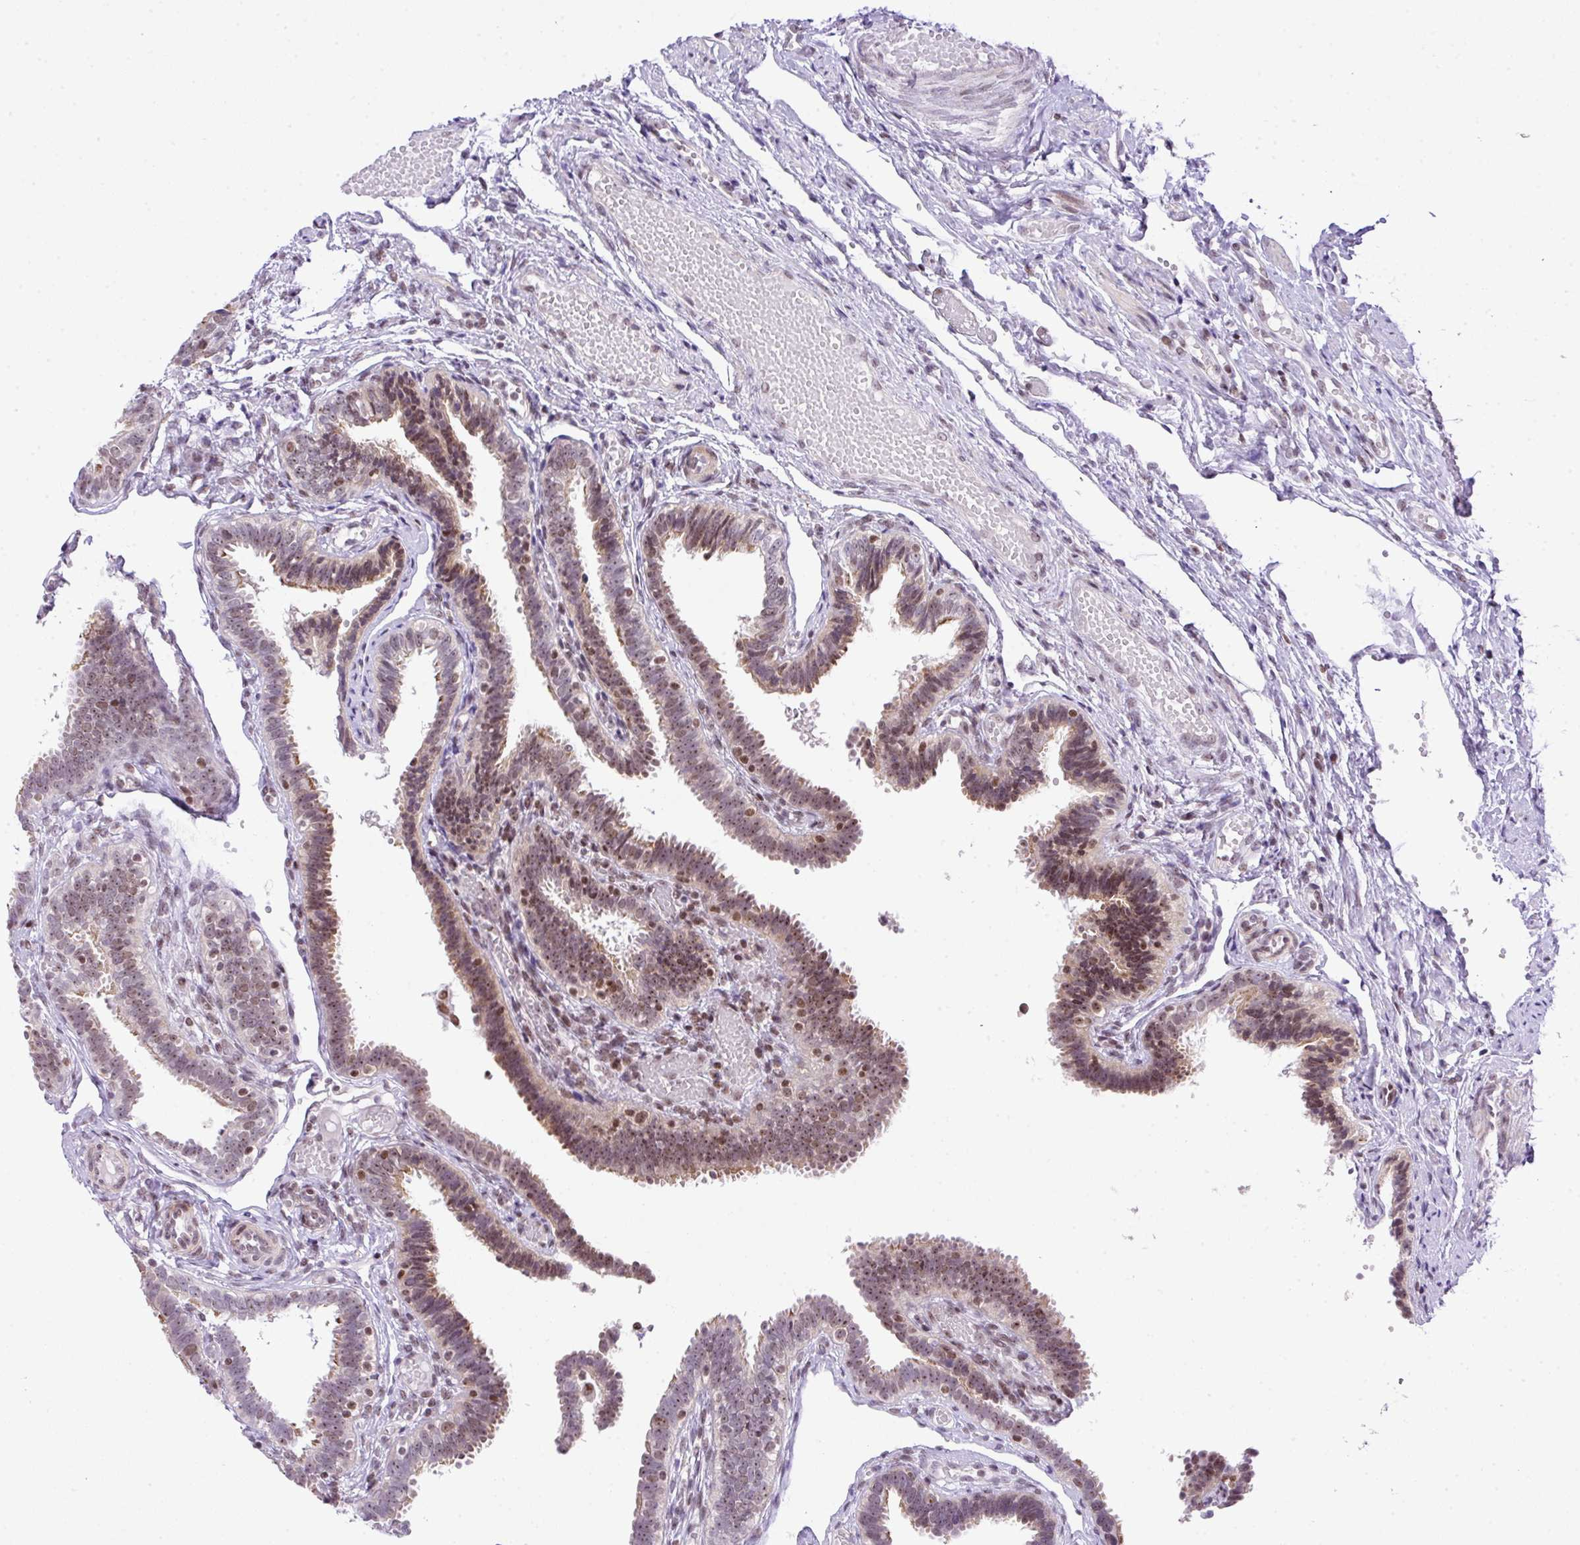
{"staining": {"intensity": "moderate", "quantity": ">75%", "location": "nuclear"}, "tissue": "fallopian tube", "cell_type": "Glandular cells", "image_type": "normal", "snomed": [{"axis": "morphology", "description": "Normal tissue, NOS"}, {"axis": "topography", "description": "Fallopian tube"}], "caption": "Immunohistochemical staining of normal human fallopian tube exhibits medium levels of moderate nuclear positivity in approximately >75% of glandular cells.", "gene": "CCDC137", "patient": {"sex": "female", "age": 37}}